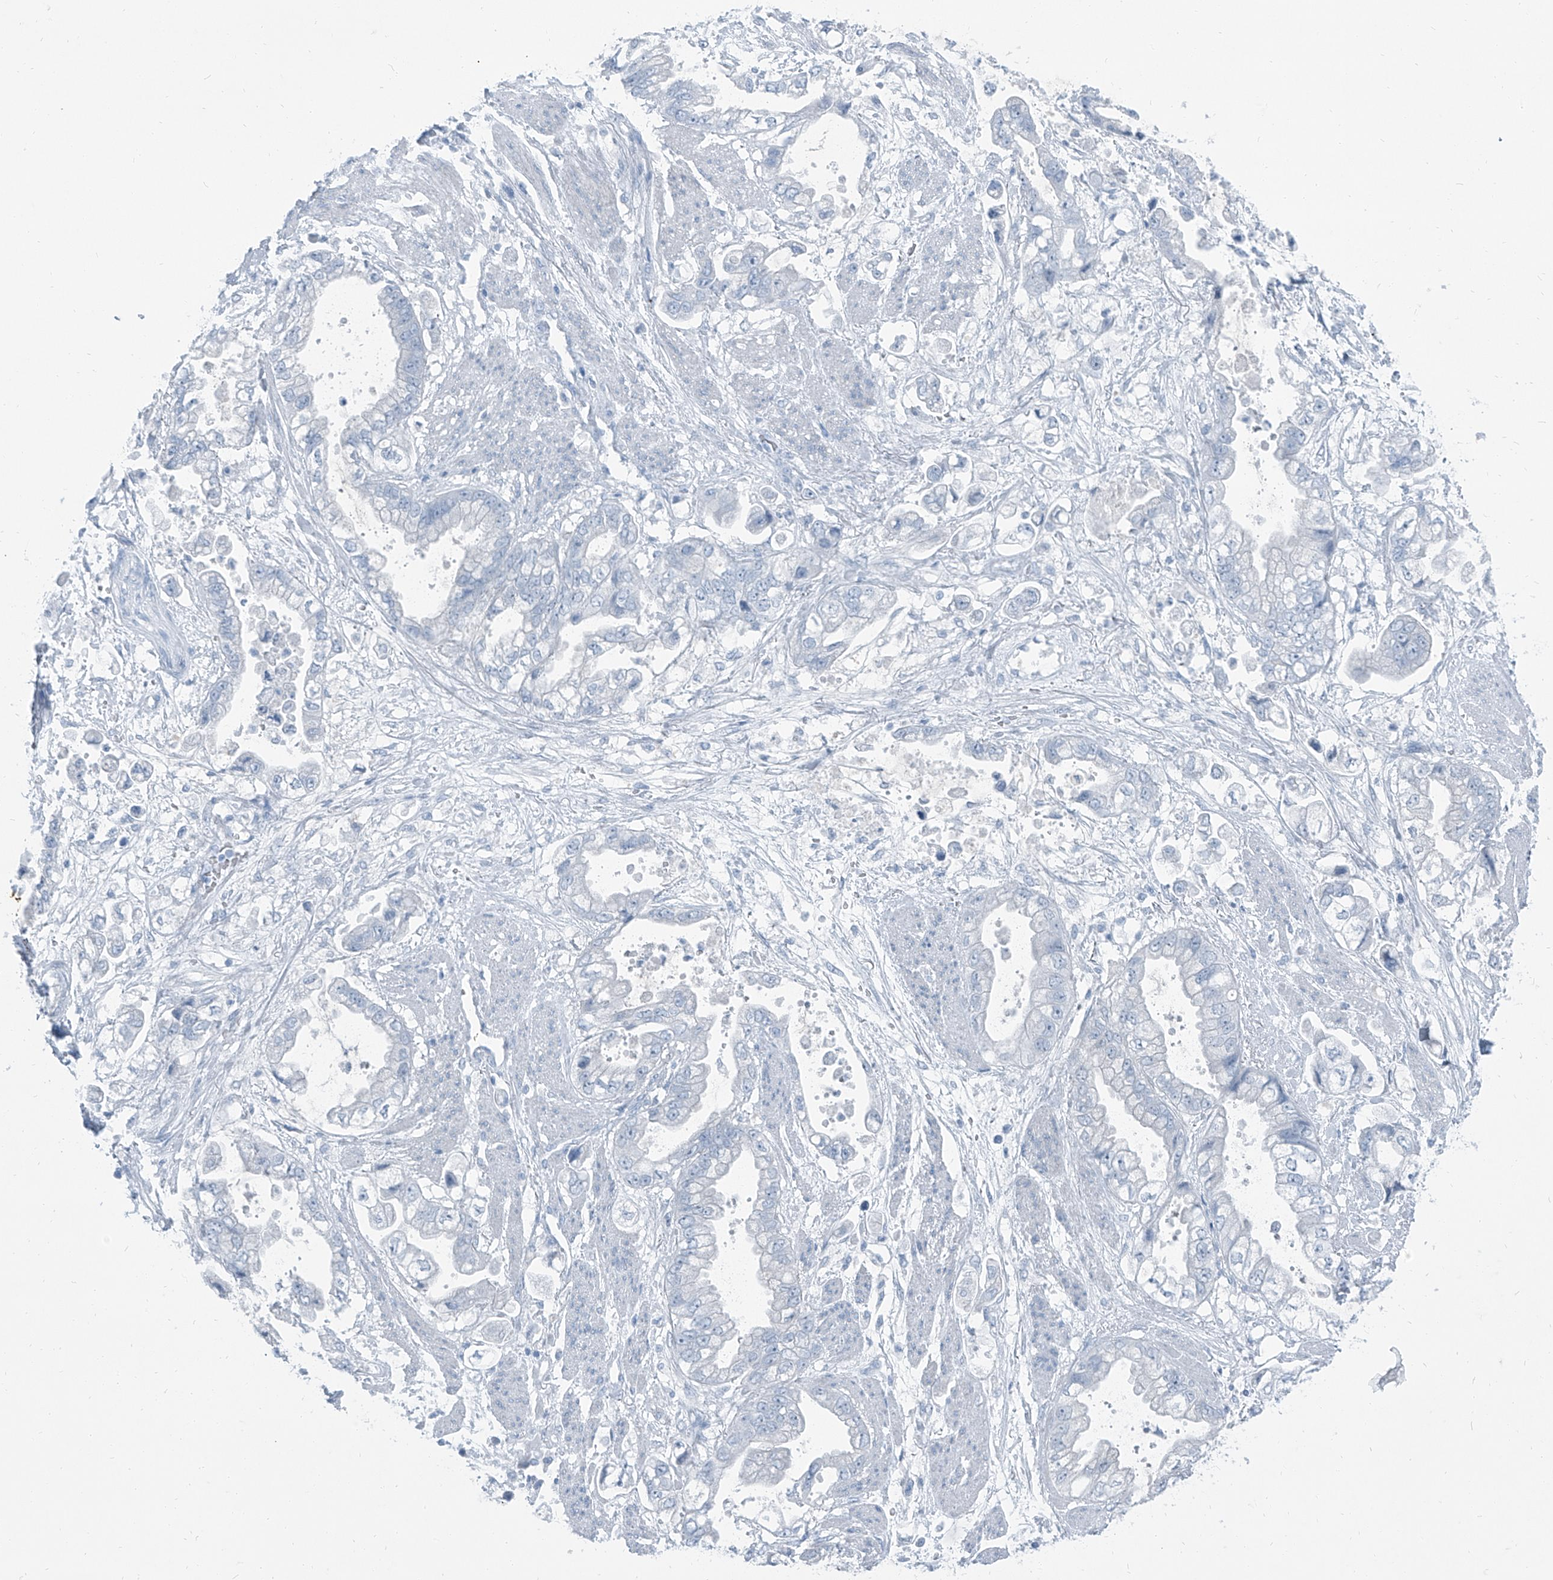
{"staining": {"intensity": "negative", "quantity": "none", "location": "none"}, "tissue": "stomach cancer", "cell_type": "Tumor cells", "image_type": "cancer", "snomed": [{"axis": "morphology", "description": "Adenocarcinoma, NOS"}, {"axis": "topography", "description": "Stomach"}], "caption": "A high-resolution histopathology image shows immunohistochemistry staining of adenocarcinoma (stomach), which shows no significant positivity in tumor cells.", "gene": "RGN", "patient": {"sex": "male", "age": 62}}